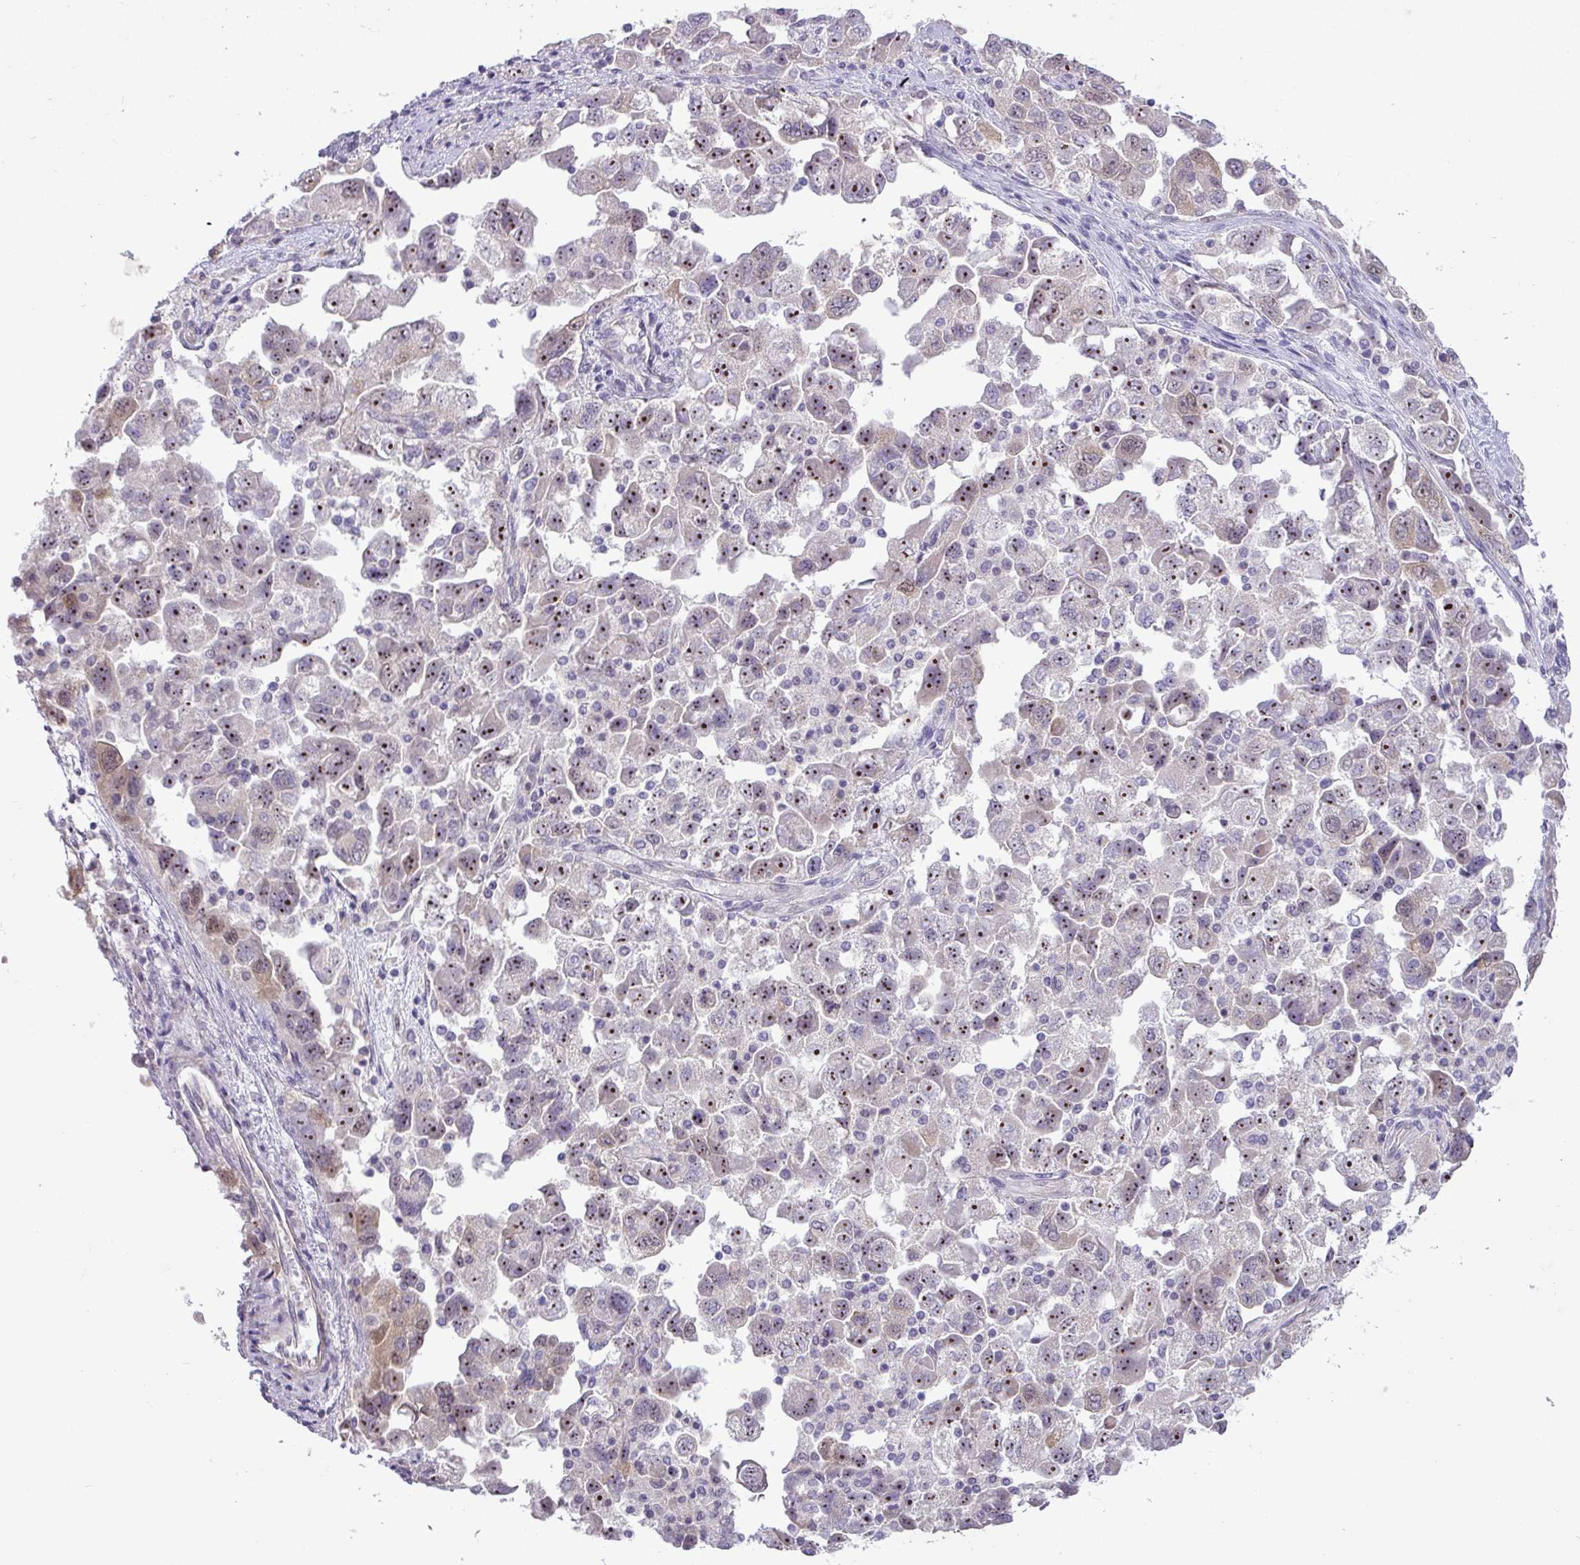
{"staining": {"intensity": "moderate", "quantity": "25%-75%", "location": "nuclear"}, "tissue": "ovarian cancer", "cell_type": "Tumor cells", "image_type": "cancer", "snomed": [{"axis": "morphology", "description": "Carcinoma, NOS"}, {"axis": "morphology", "description": "Cystadenocarcinoma, serous, NOS"}, {"axis": "topography", "description": "Ovary"}], "caption": "Immunohistochemistry (IHC) staining of ovarian serous cystadenocarcinoma, which reveals medium levels of moderate nuclear expression in about 25%-75% of tumor cells indicating moderate nuclear protein positivity. The staining was performed using DAB (3,3'-diaminobenzidine) (brown) for protein detection and nuclei were counterstained in hematoxylin (blue).", "gene": "MAK16", "patient": {"sex": "female", "age": 69}}